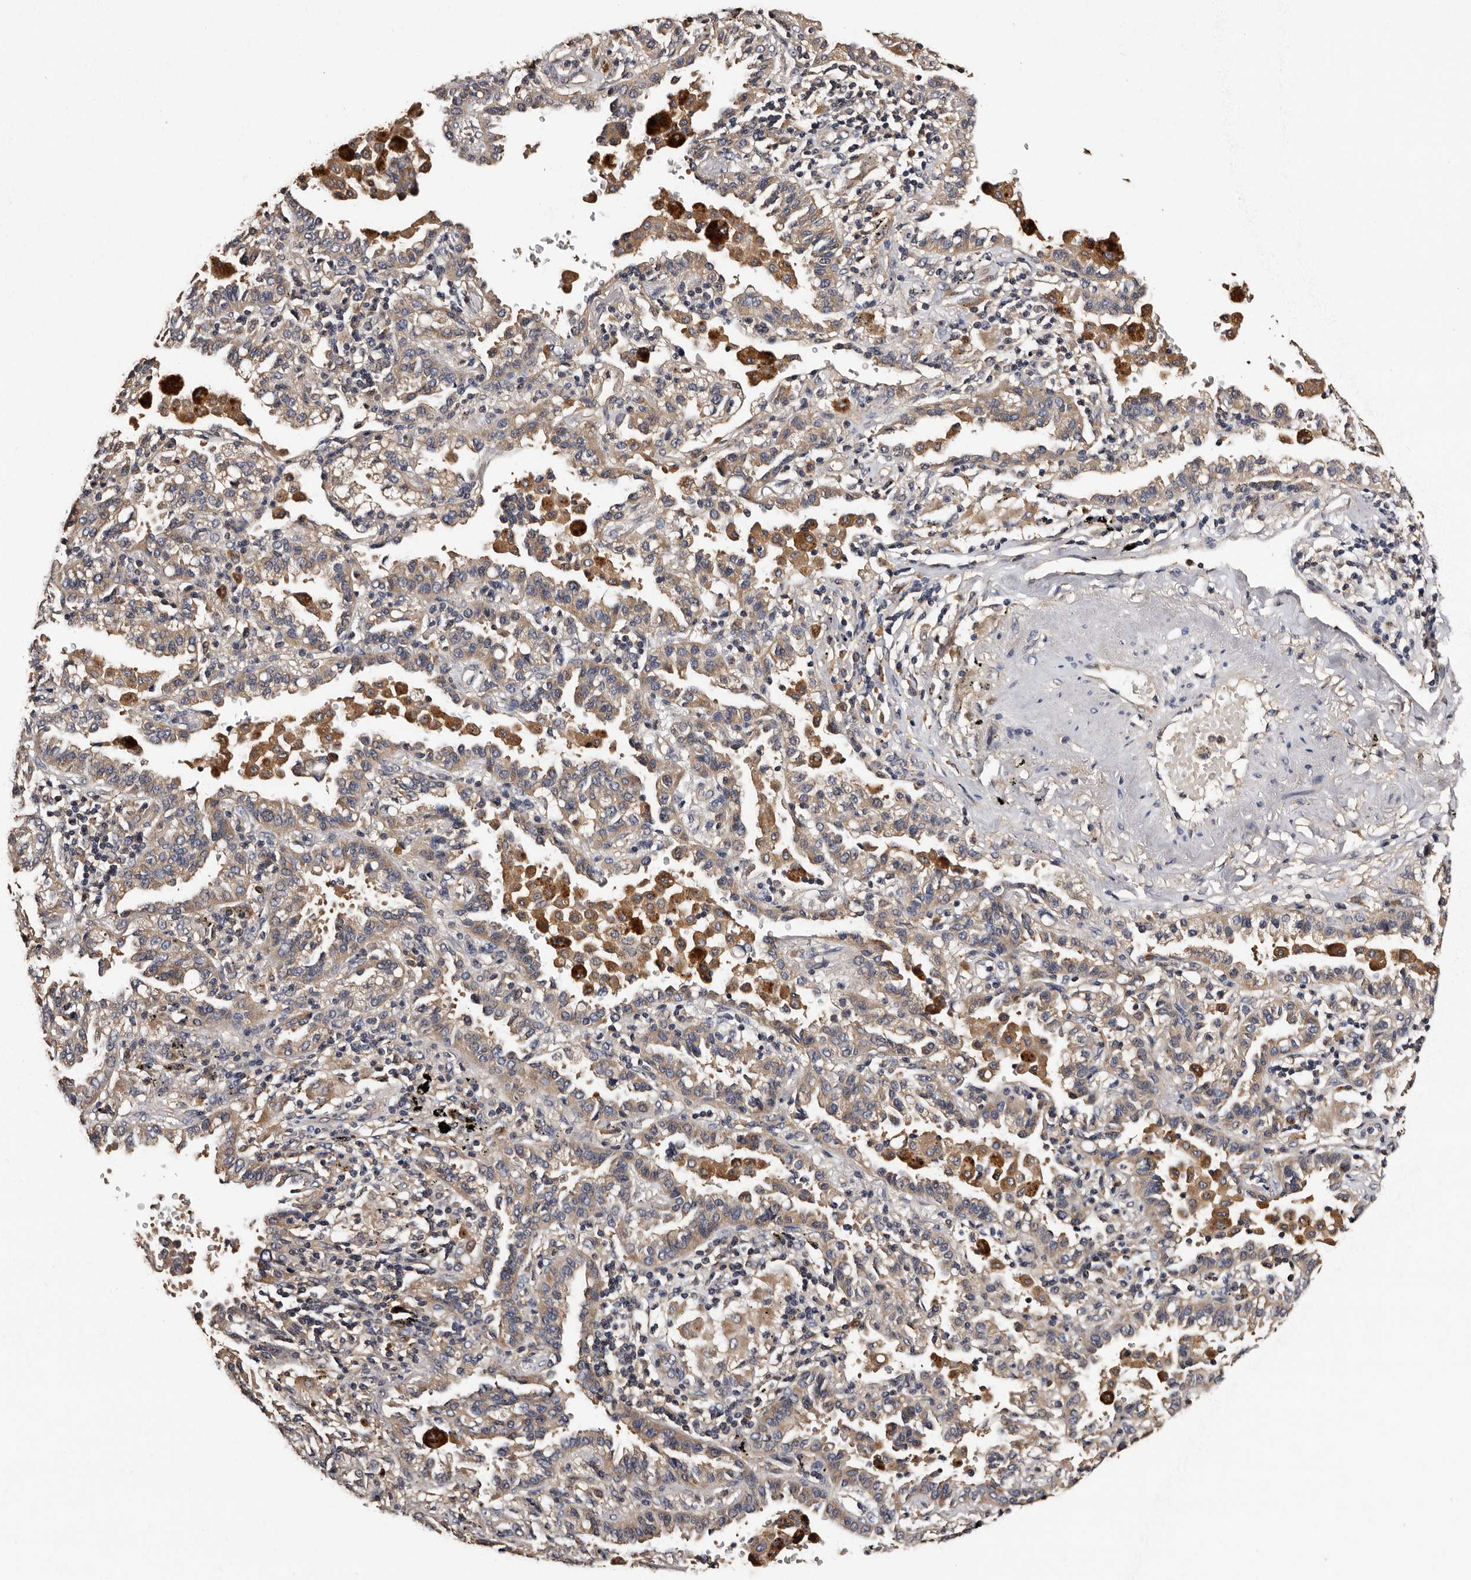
{"staining": {"intensity": "weak", "quantity": ">75%", "location": "cytoplasmic/membranous"}, "tissue": "lung cancer", "cell_type": "Tumor cells", "image_type": "cancer", "snomed": [{"axis": "morphology", "description": "Normal tissue, NOS"}, {"axis": "morphology", "description": "Adenocarcinoma, NOS"}, {"axis": "topography", "description": "Lung"}], "caption": "IHC image of lung cancer (adenocarcinoma) stained for a protein (brown), which demonstrates low levels of weak cytoplasmic/membranous staining in approximately >75% of tumor cells.", "gene": "ADCK5", "patient": {"sex": "male", "age": 59}}